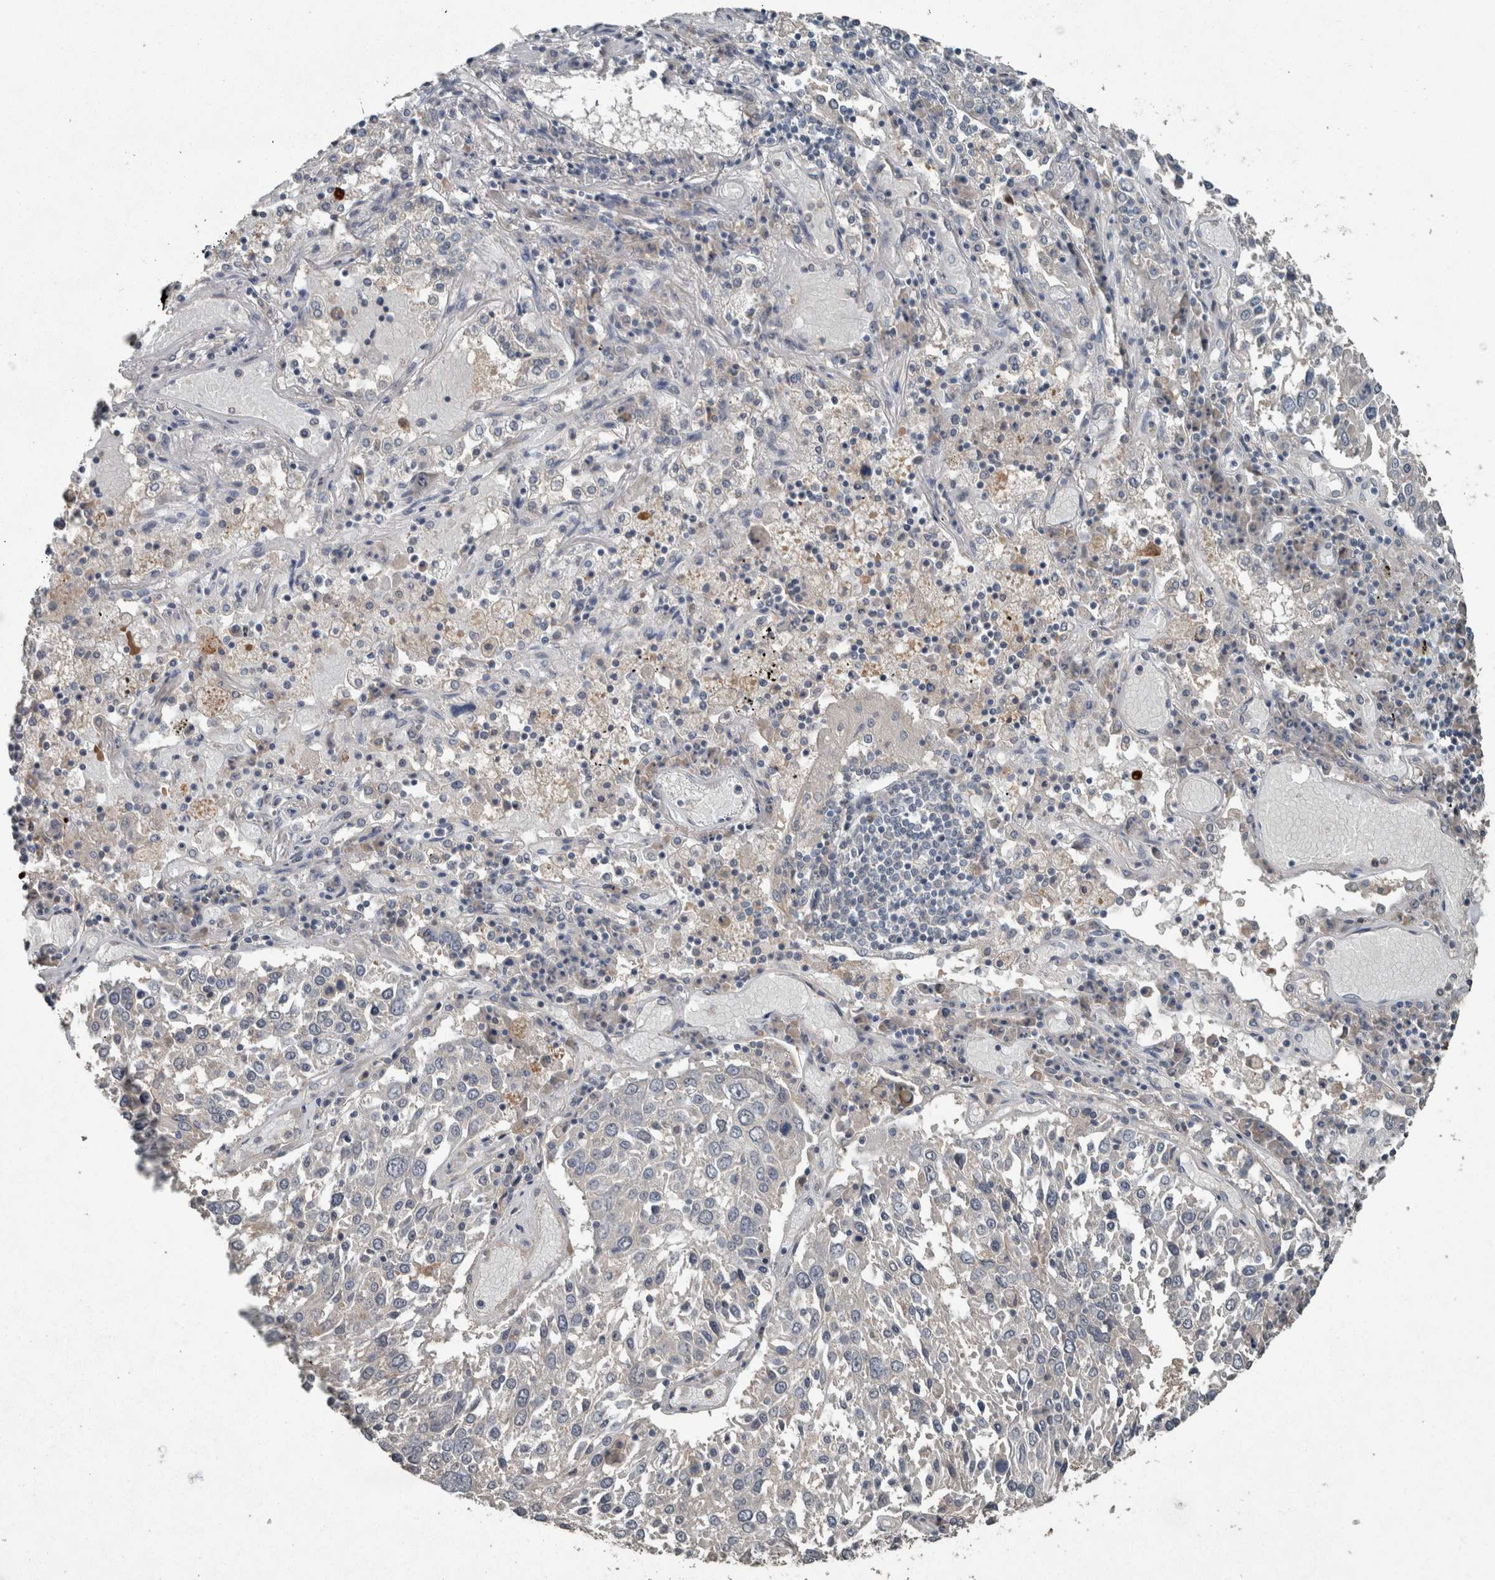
{"staining": {"intensity": "negative", "quantity": "none", "location": "none"}, "tissue": "lung cancer", "cell_type": "Tumor cells", "image_type": "cancer", "snomed": [{"axis": "morphology", "description": "Squamous cell carcinoma, NOS"}, {"axis": "topography", "description": "Lung"}], "caption": "Protein analysis of squamous cell carcinoma (lung) demonstrates no significant staining in tumor cells. The staining is performed using DAB brown chromogen with nuclei counter-stained in using hematoxylin.", "gene": "KNTC1", "patient": {"sex": "male", "age": 65}}